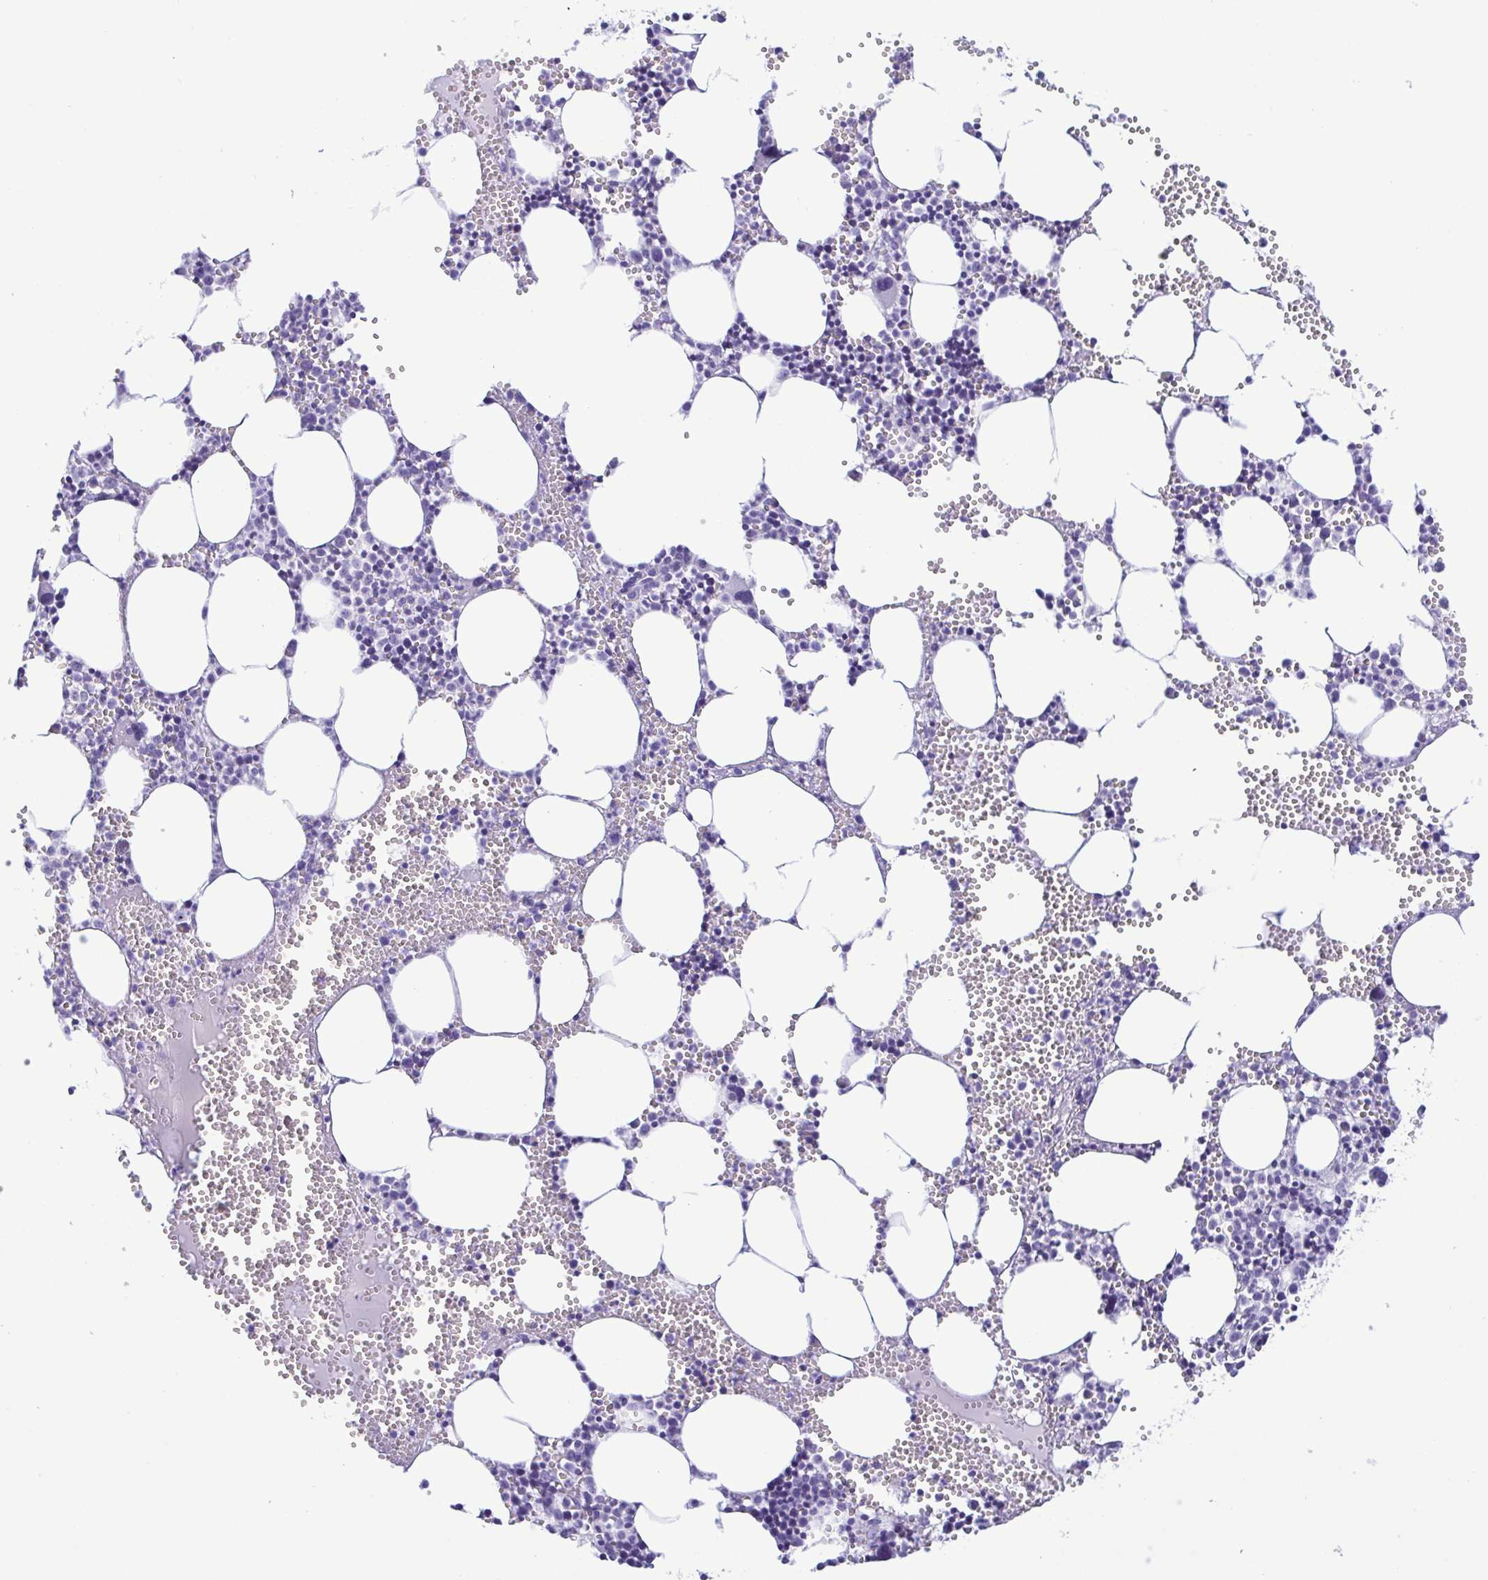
{"staining": {"intensity": "negative", "quantity": "none", "location": "none"}, "tissue": "bone marrow", "cell_type": "Hematopoietic cells", "image_type": "normal", "snomed": [{"axis": "morphology", "description": "Normal tissue, NOS"}, {"axis": "topography", "description": "Bone marrow"}], "caption": "Immunohistochemistry (IHC) histopathology image of normal bone marrow: bone marrow stained with DAB (3,3'-diaminobenzidine) exhibits no significant protein expression in hematopoietic cells.", "gene": "TSPY10", "patient": {"sex": "male", "age": 89}}